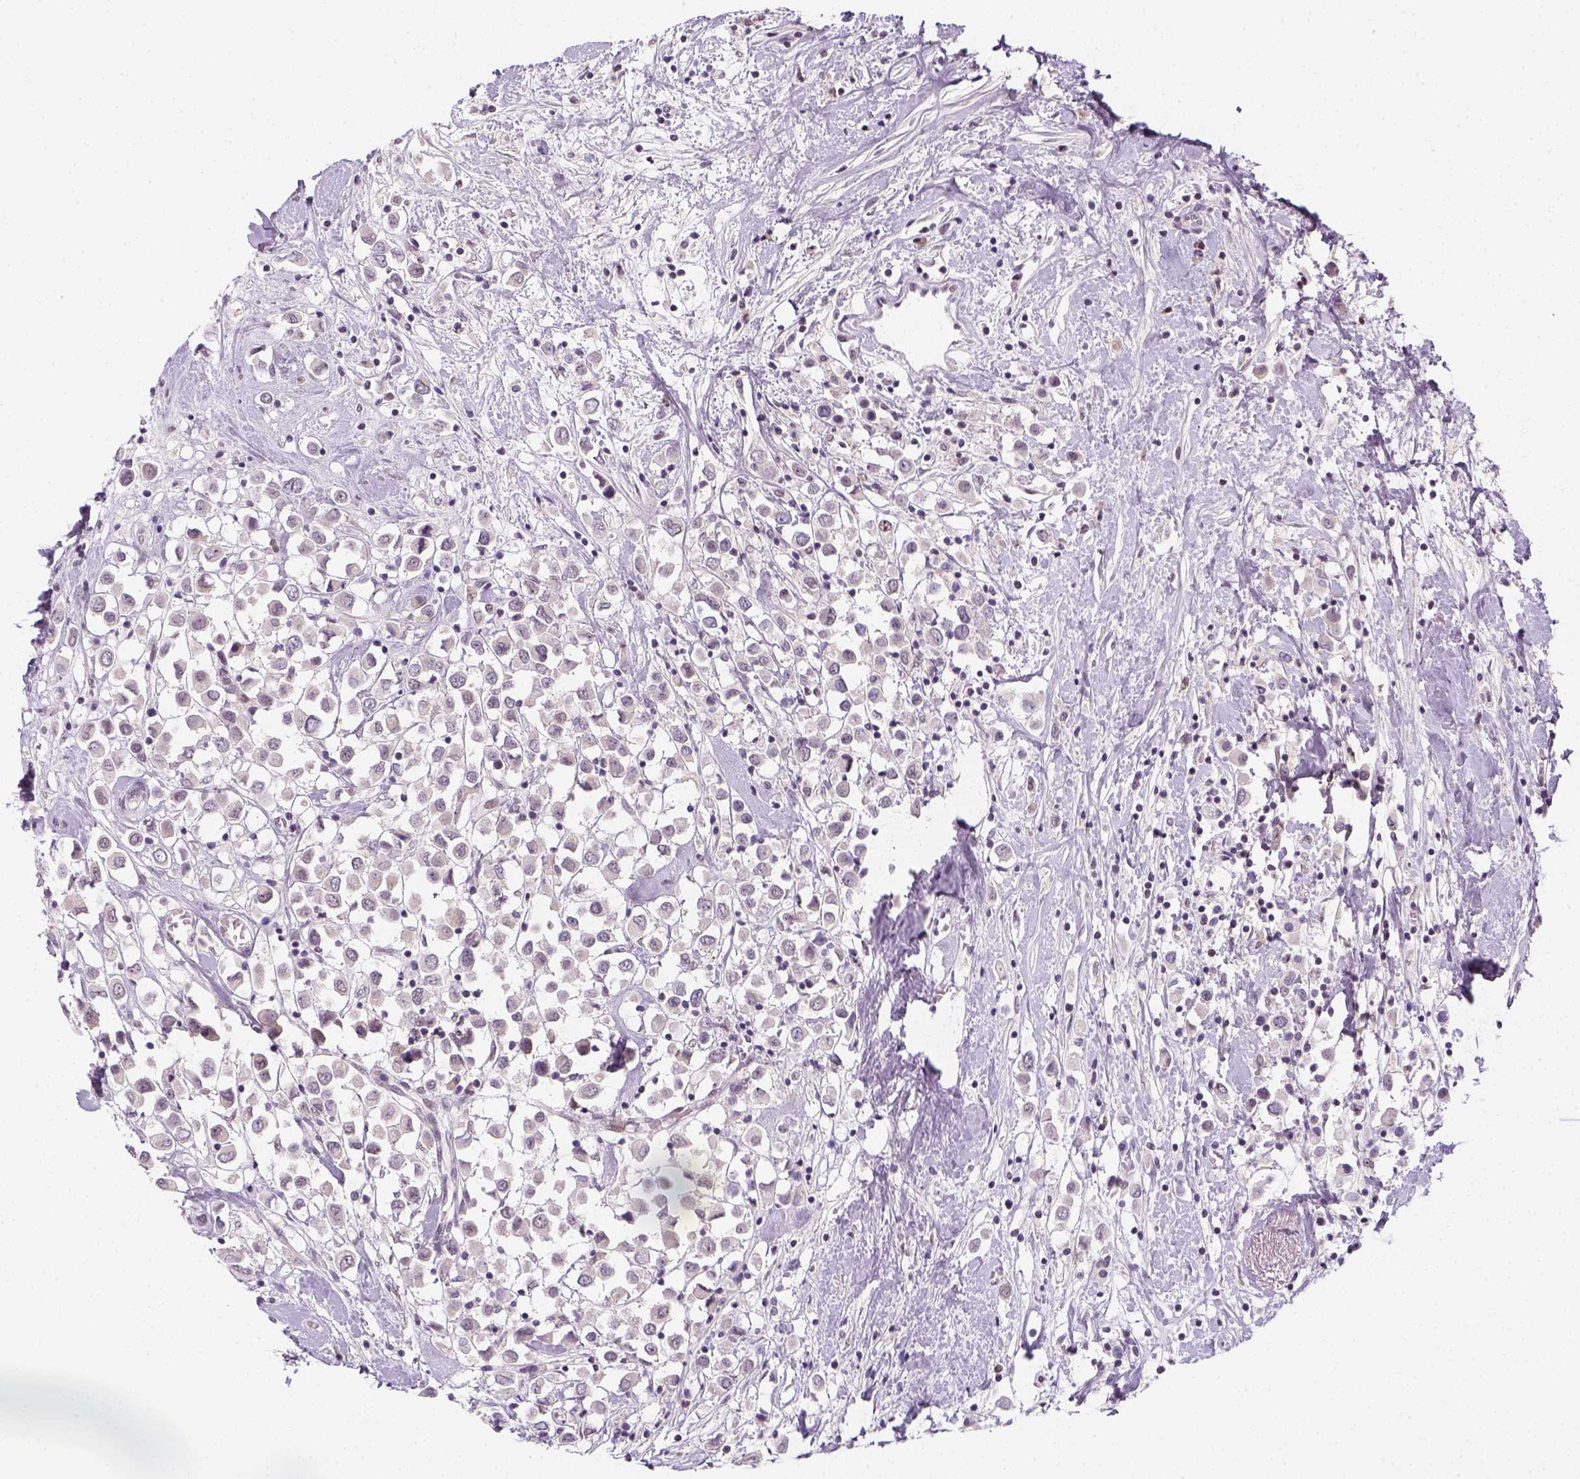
{"staining": {"intensity": "negative", "quantity": "none", "location": "none"}, "tissue": "breast cancer", "cell_type": "Tumor cells", "image_type": "cancer", "snomed": [{"axis": "morphology", "description": "Duct carcinoma"}, {"axis": "topography", "description": "Breast"}], "caption": "DAB (3,3'-diaminobenzidine) immunohistochemical staining of breast infiltrating ductal carcinoma reveals no significant positivity in tumor cells. The staining is performed using DAB (3,3'-diaminobenzidine) brown chromogen with nuclei counter-stained in using hematoxylin.", "gene": "MAGEB3", "patient": {"sex": "female", "age": 61}}